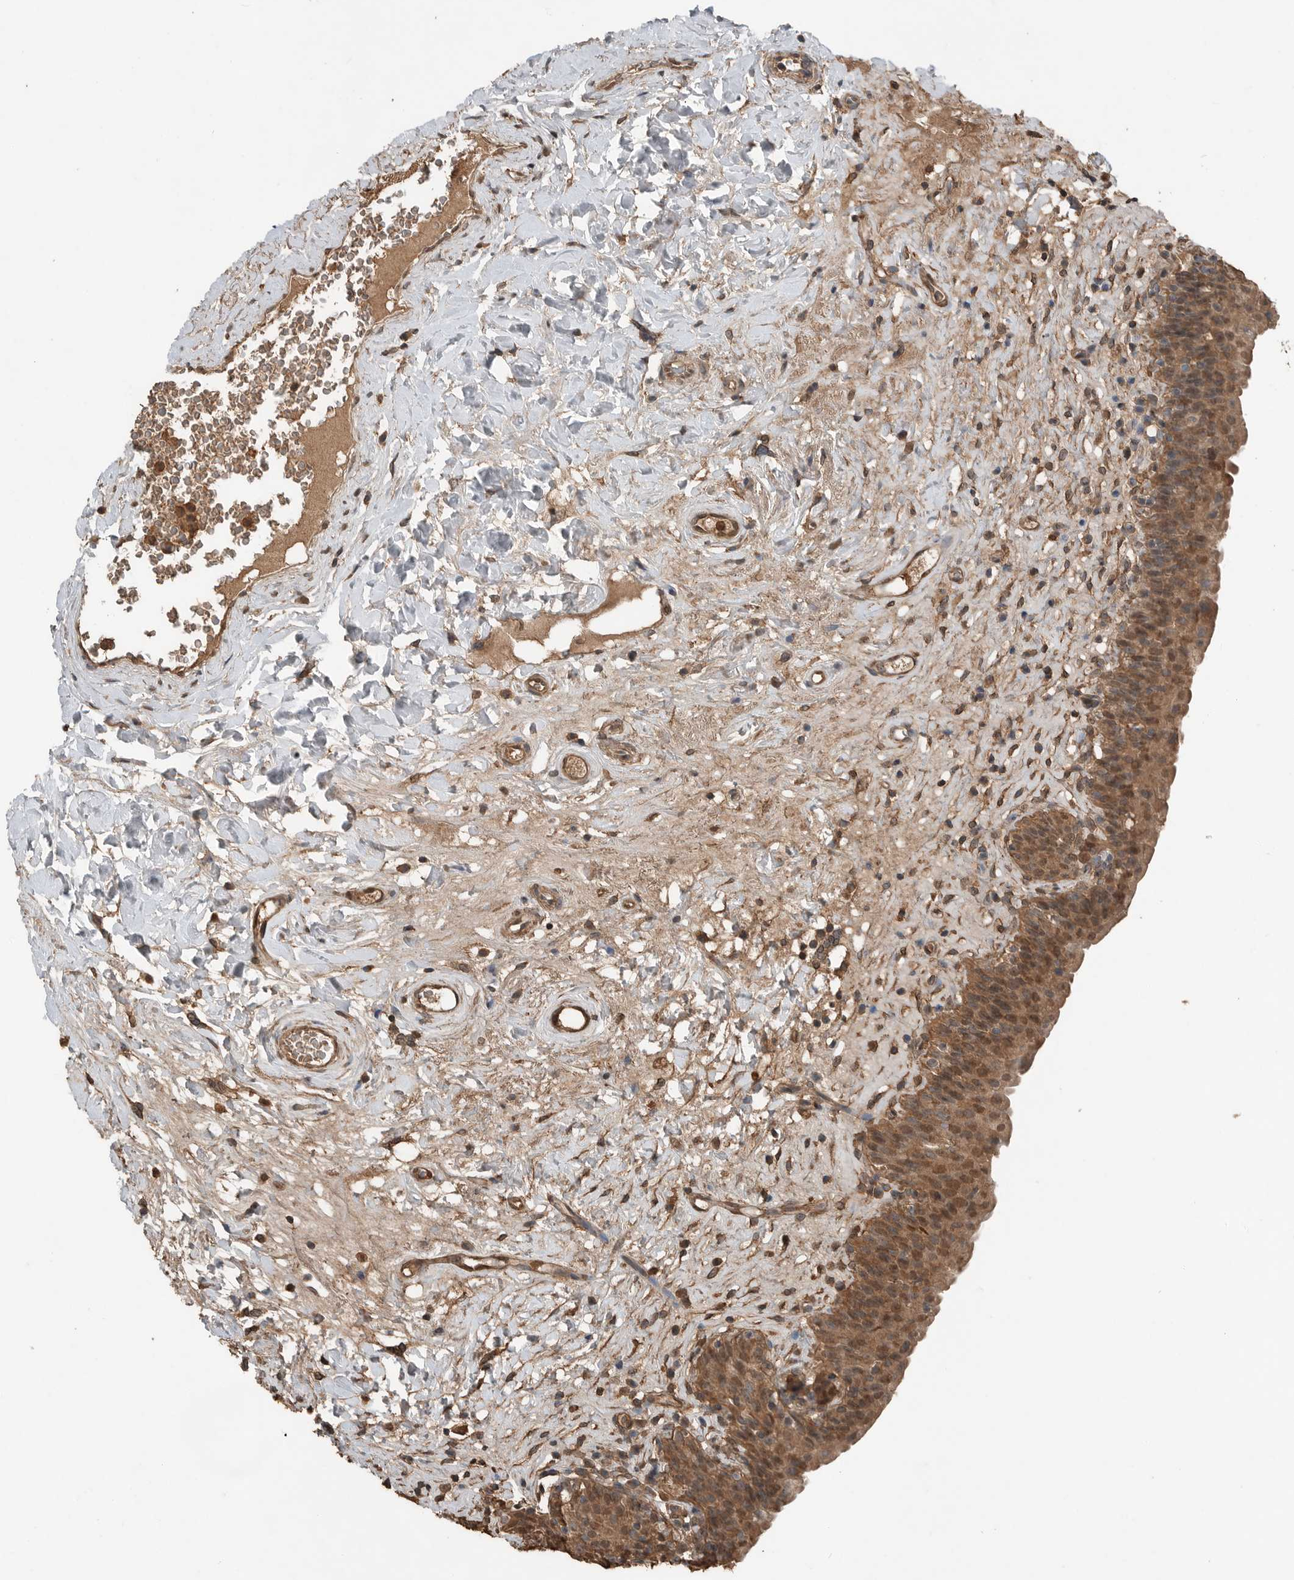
{"staining": {"intensity": "moderate", "quantity": ">75%", "location": "cytoplasmic/membranous,nuclear"}, "tissue": "urinary bladder", "cell_type": "Urothelial cells", "image_type": "normal", "snomed": [{"axis": "morphology", "description": "Normal tissue, NOS"}, {"axis": "topography", "description": "Urinary bladder"}], "caption": "A brown stain shows moderate cytoplasmic/membranous,nuclear expression of a protein in urothelial cells of unremarkable urinary bladder. (brown staining indicates protein expression, while blue staining denotes nuclei).", "gene": "BLZF1", "patient": {"sex": "male", "age": 83}}